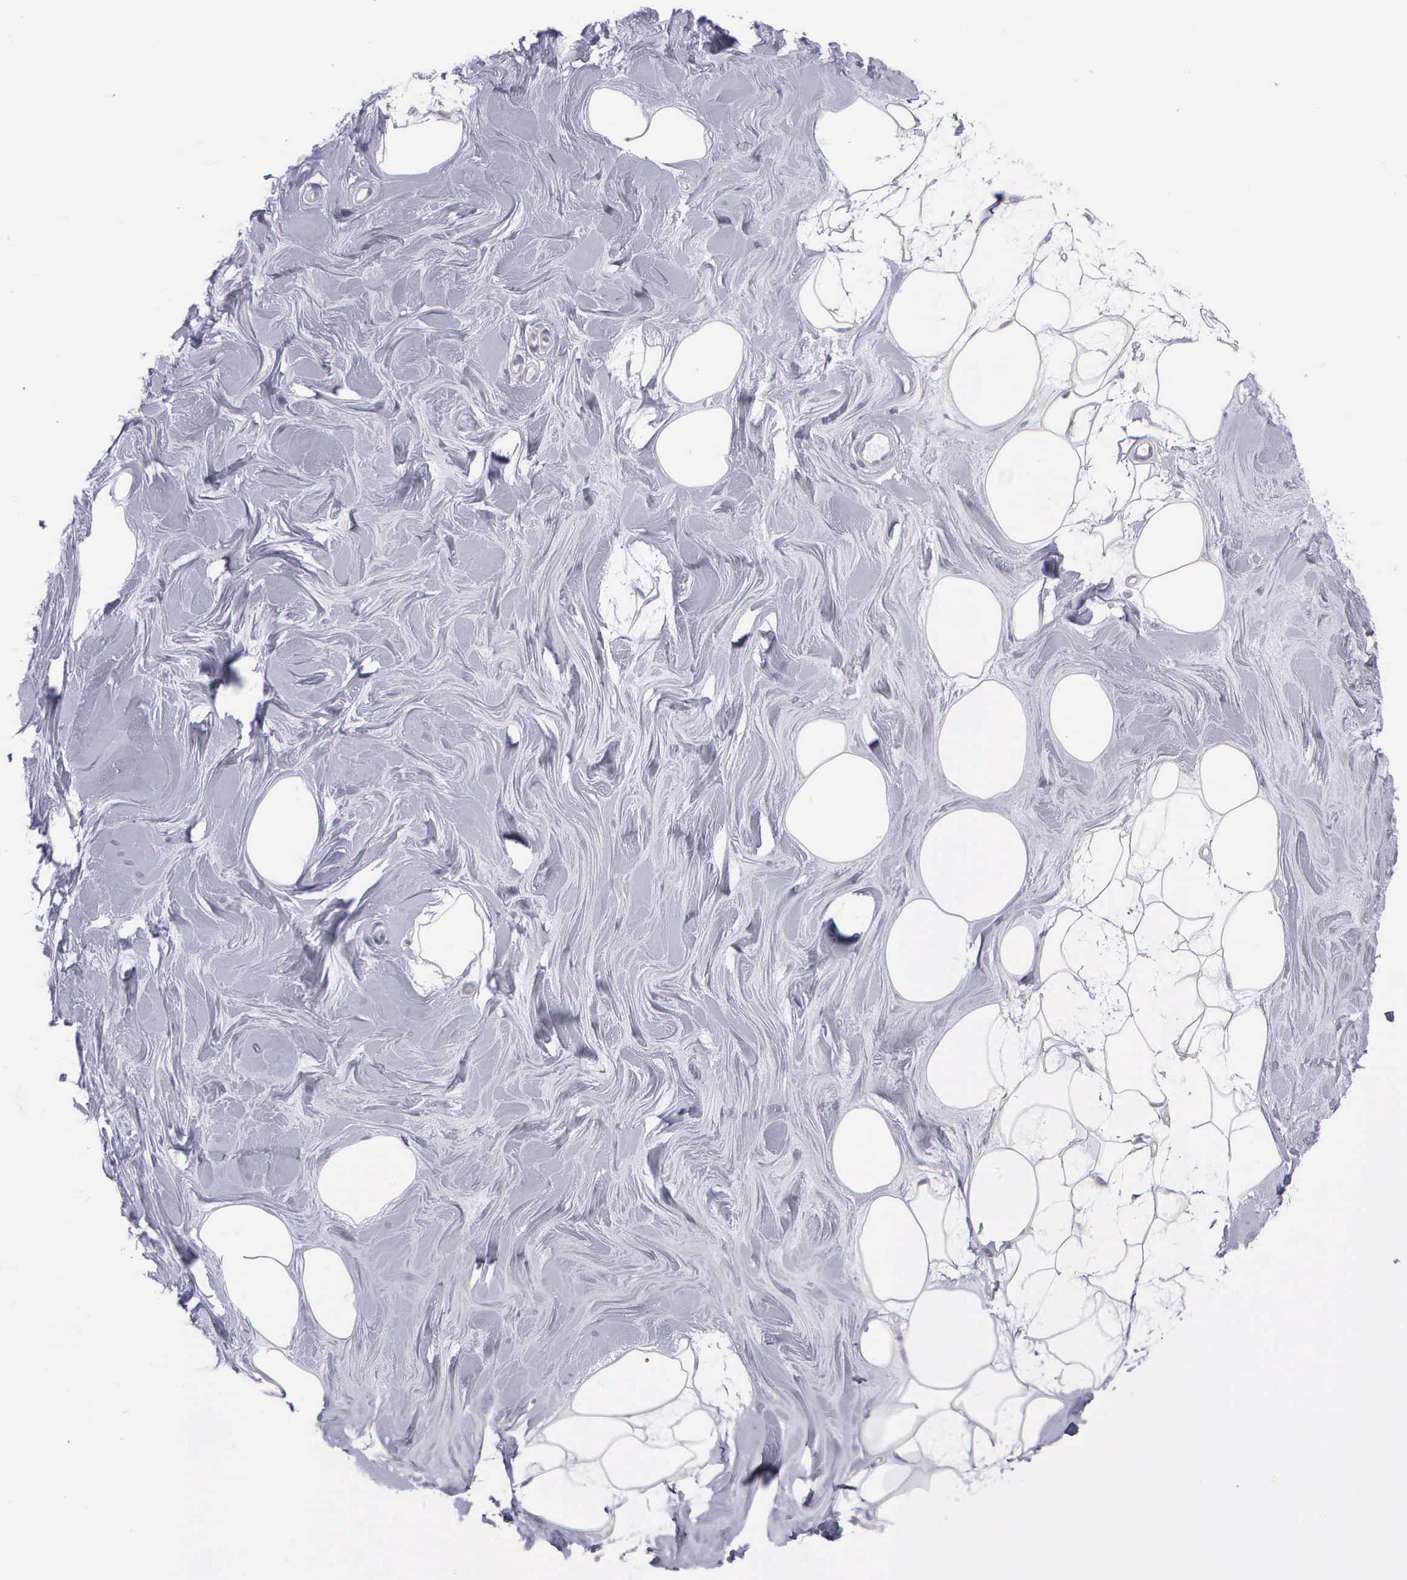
{"staining": {"intensity": "negative", "quantity": "none", "location": "none"}, "tissue": "adipose tissue", "cell_type": "Adipocytes", "image_type": "normal", "snomed": [{"axis": "morphology", "description": "Normal tissue, NOS"}, {"axis": "topography", "description": "Breast"}], "caption": "Immunohistochemistry image of normal human adipose tissue stained for a protein (brown), which exhibits no expression in adipocytes. (DAB IHC, high magnification).", "gene": "SYNJ2BP", "patient": {"sex": "female", "age": 44}}